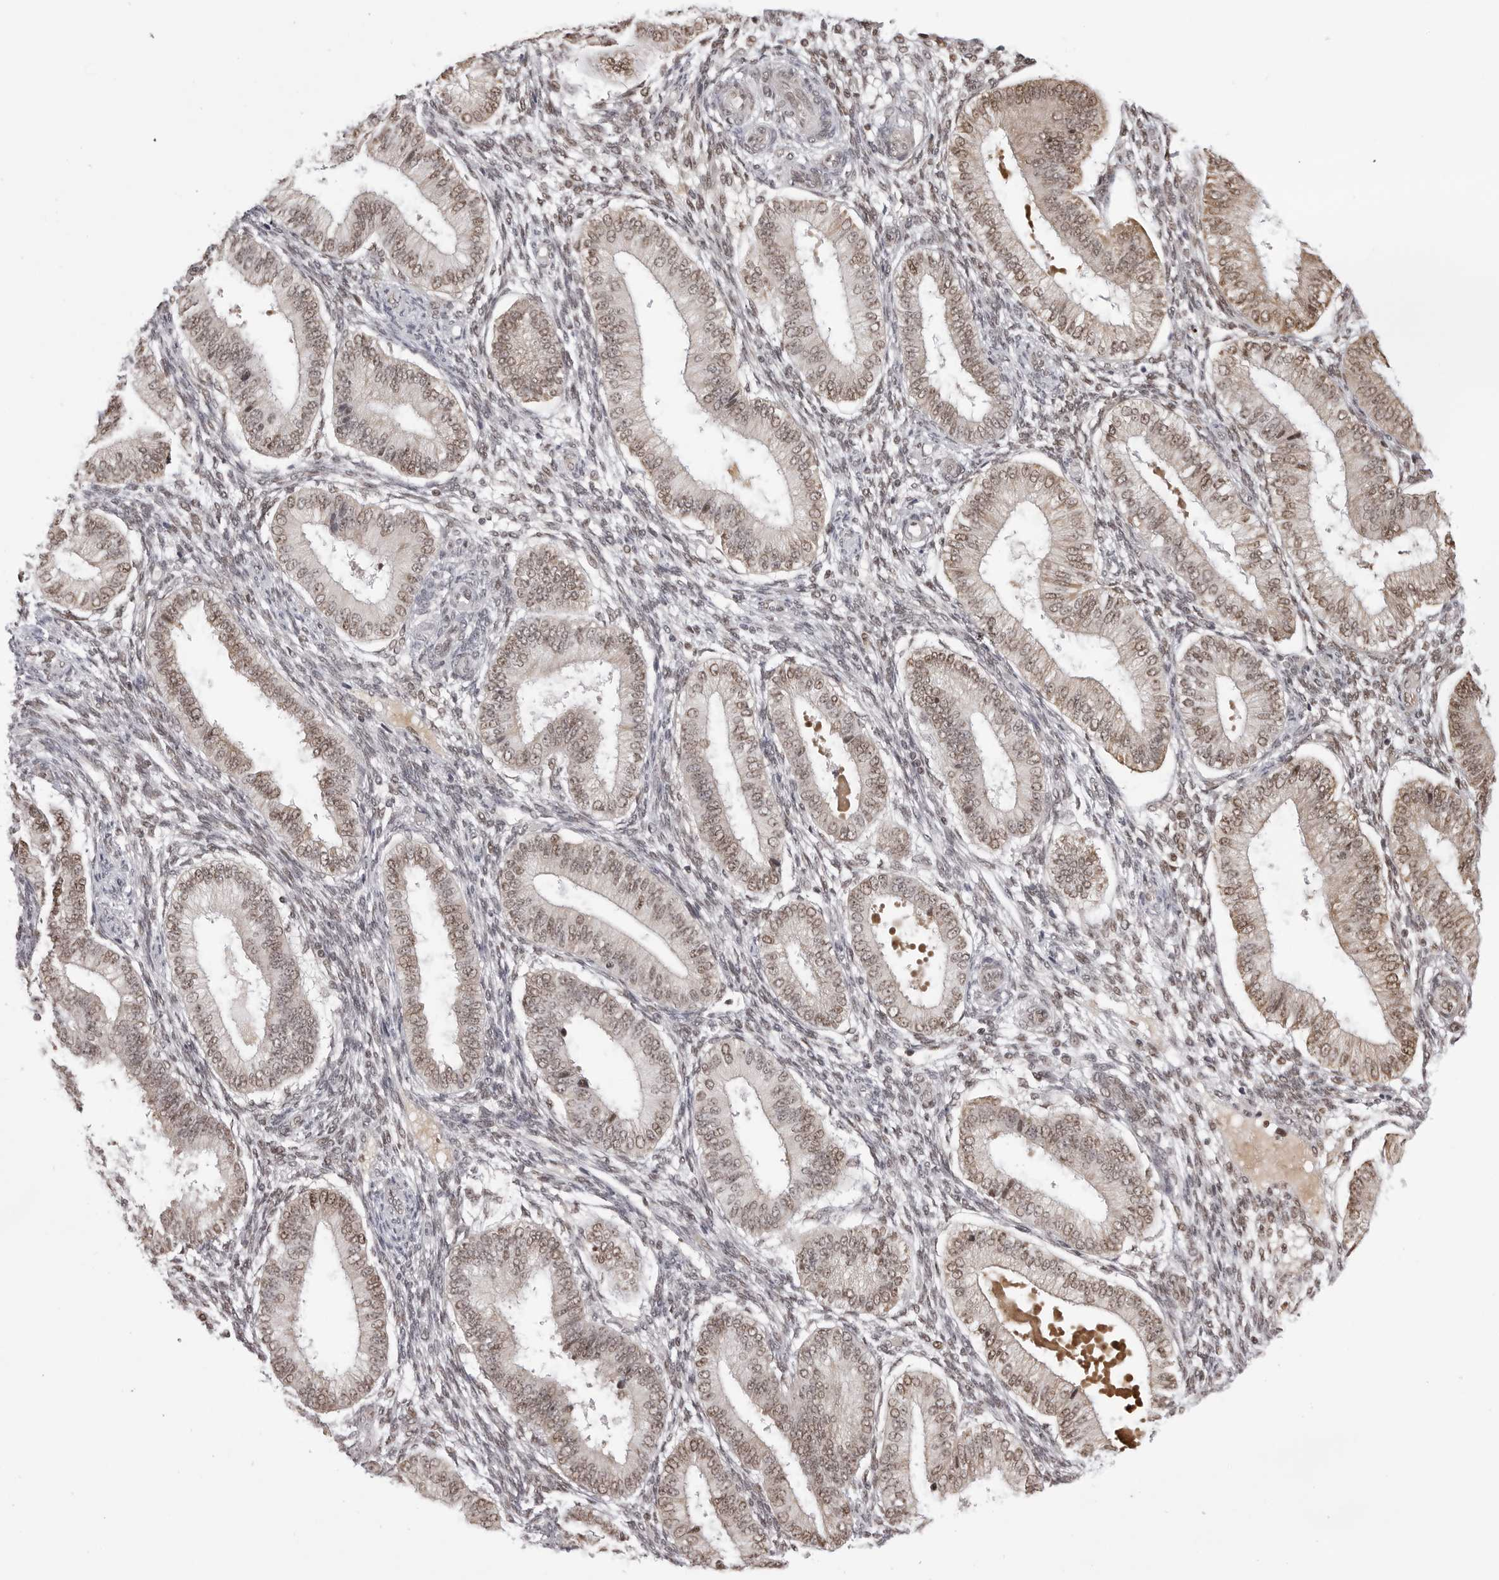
{"staining": {"intensity": "weak", "quantity": "25%-75%", "location": "nuclear"}, "tissue": "endometrium", "cell_type": "Cells in endometrial stroma", "image_type": "normal", "snomed": [{"axis": "morphology", "description": "Normal tissue, NOS"}, {"axis": "topography", "description": "Endometrium"}], "caption": "IHC micrograph of benign endometrium stained for a protein (brown), which displays low levels of weak nuclear positivity in approximately 25%-75% of cells in endometrial stroma.", "gene": "PHF3", "patient": {"sex": "female", "age": 39}}